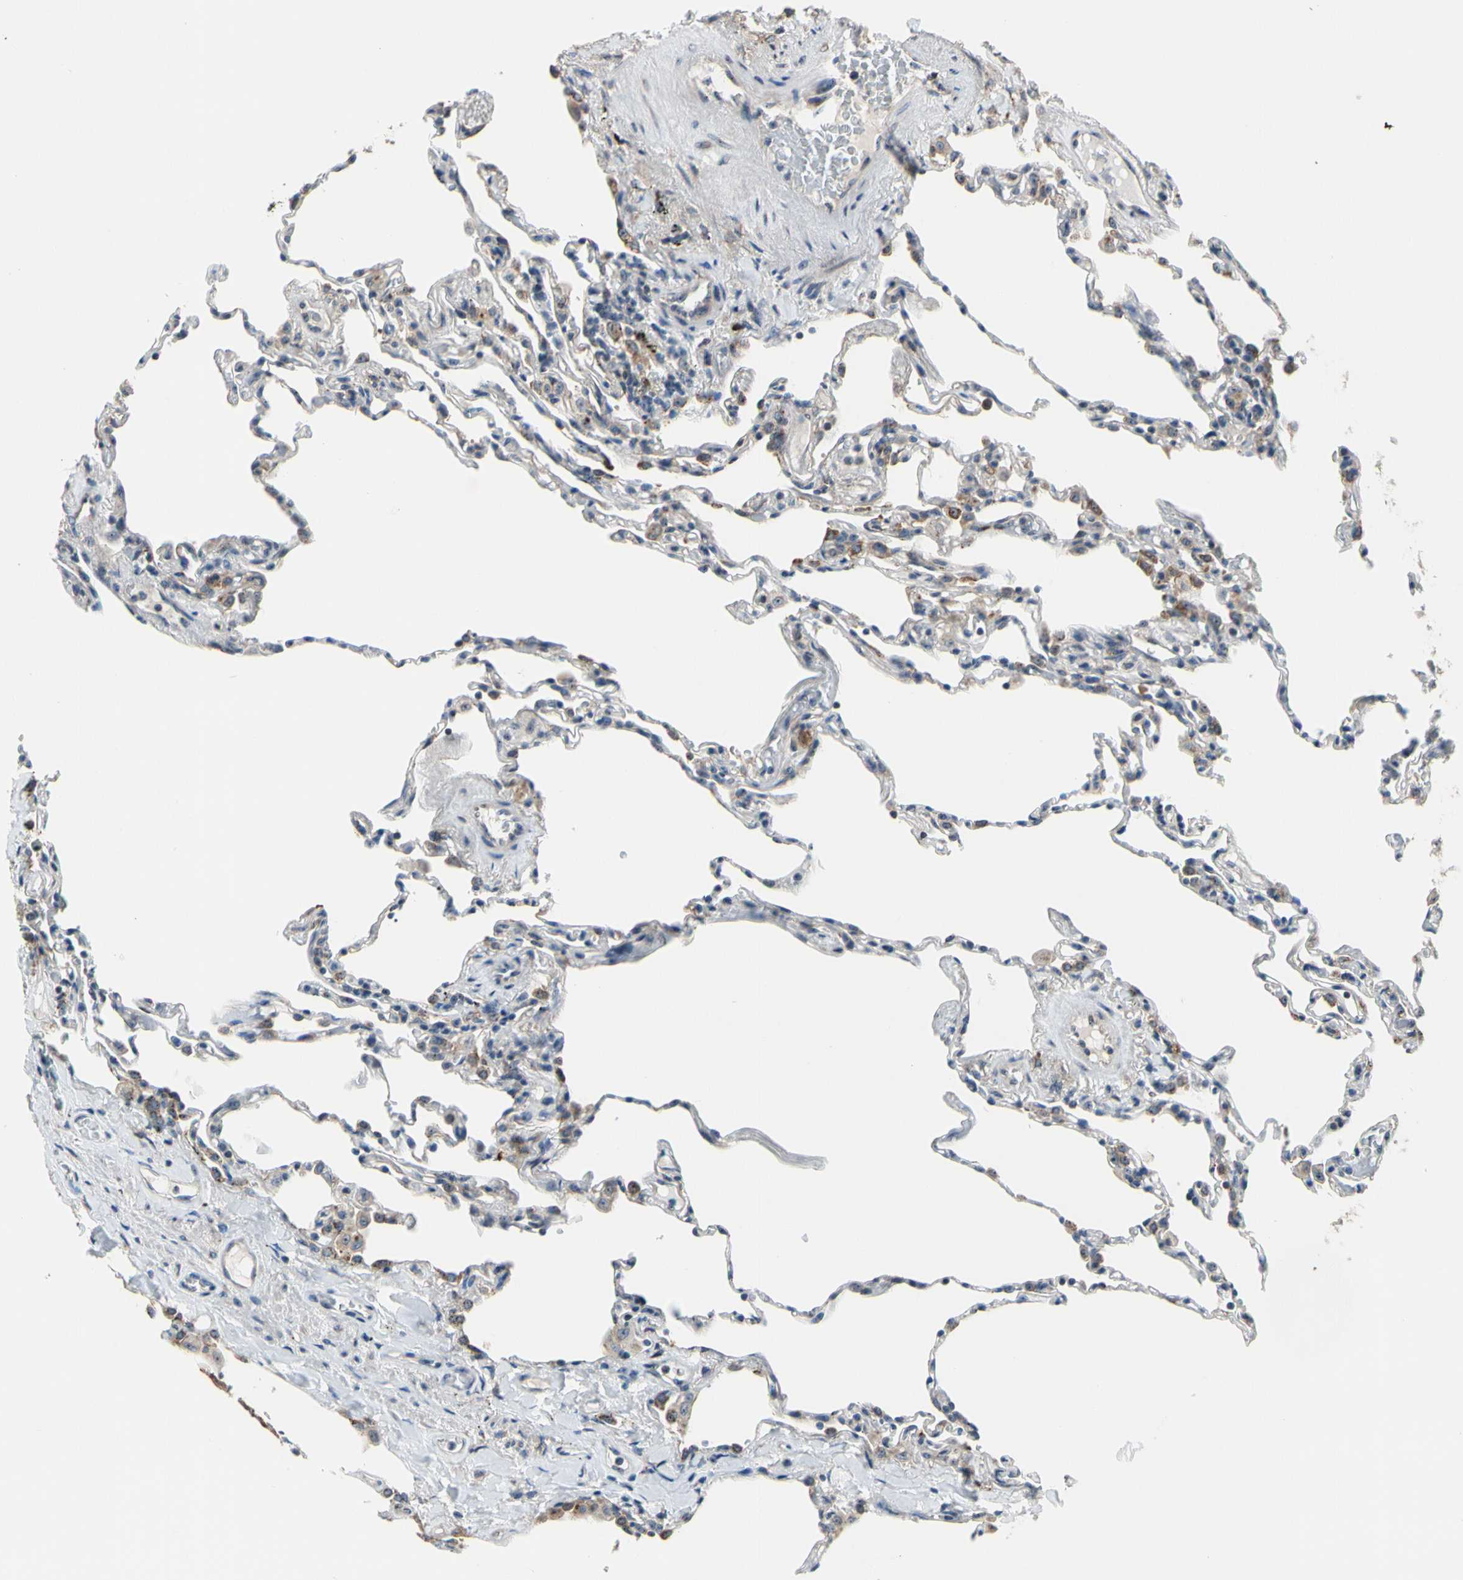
{"staining": {"intensity": "moderate", "quantity": "<25%", "location": "cytoplasmic/membranous"}, "tissue": "lung", "cell_type": "Alveolar cells", "image_type": "normal", "snomed": [{"axis": "morphology", "description": "Normal tissue, NOS"}, {"axis": "topography", "description": "Lung"}], "caption": "This micrograph exhibits IHC staining of unremarkable human lung, with low moderate cytoplasmic/membranous staining in approximately <25% of alveolar cells.", "gene": "TMED7", "patient": {"sex": "male", "age": 59}}